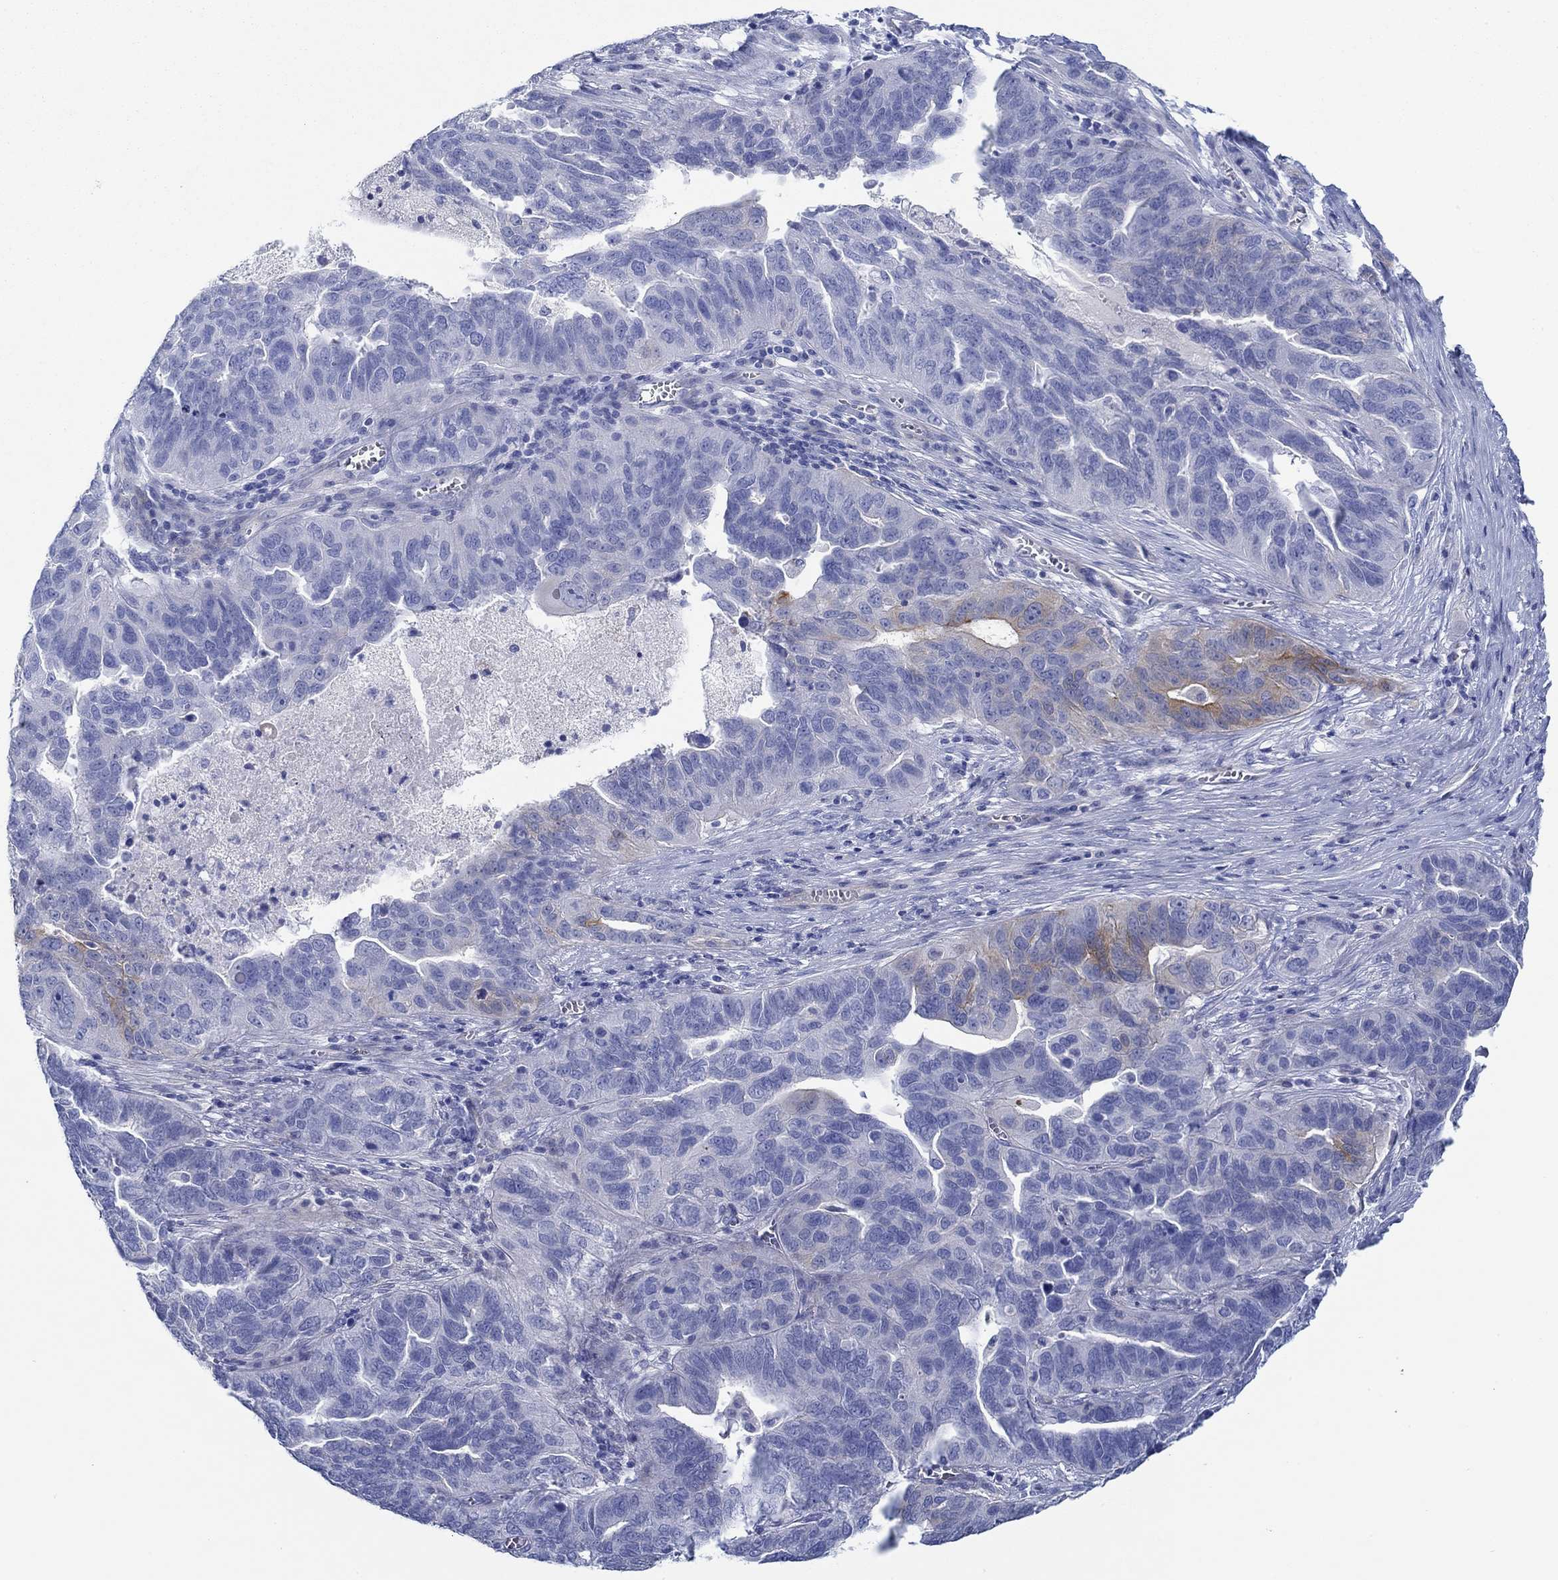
{"staining": {"intensity": "moderate", "quantity": "<25%", "location": "cytoplasmic/membranous"}, "tissue": "ovarian cancer", "cell_type": "Tumor cells", "image_type": "cancer", "snomed": [{"axis": "morphology", "description": "Carcinoma, endometroid"}, {"axis": "topography", "description": "Soft tissue"}, {"axis": "topography", "description": "Ovary"}], "caption": "Human ovarian endometroid carcinoma stained with a protein marker demonstrates moderate staining in tumor cells.", "gene": "IGFBP6", "patient": {"sex": "female", "age": 52}}